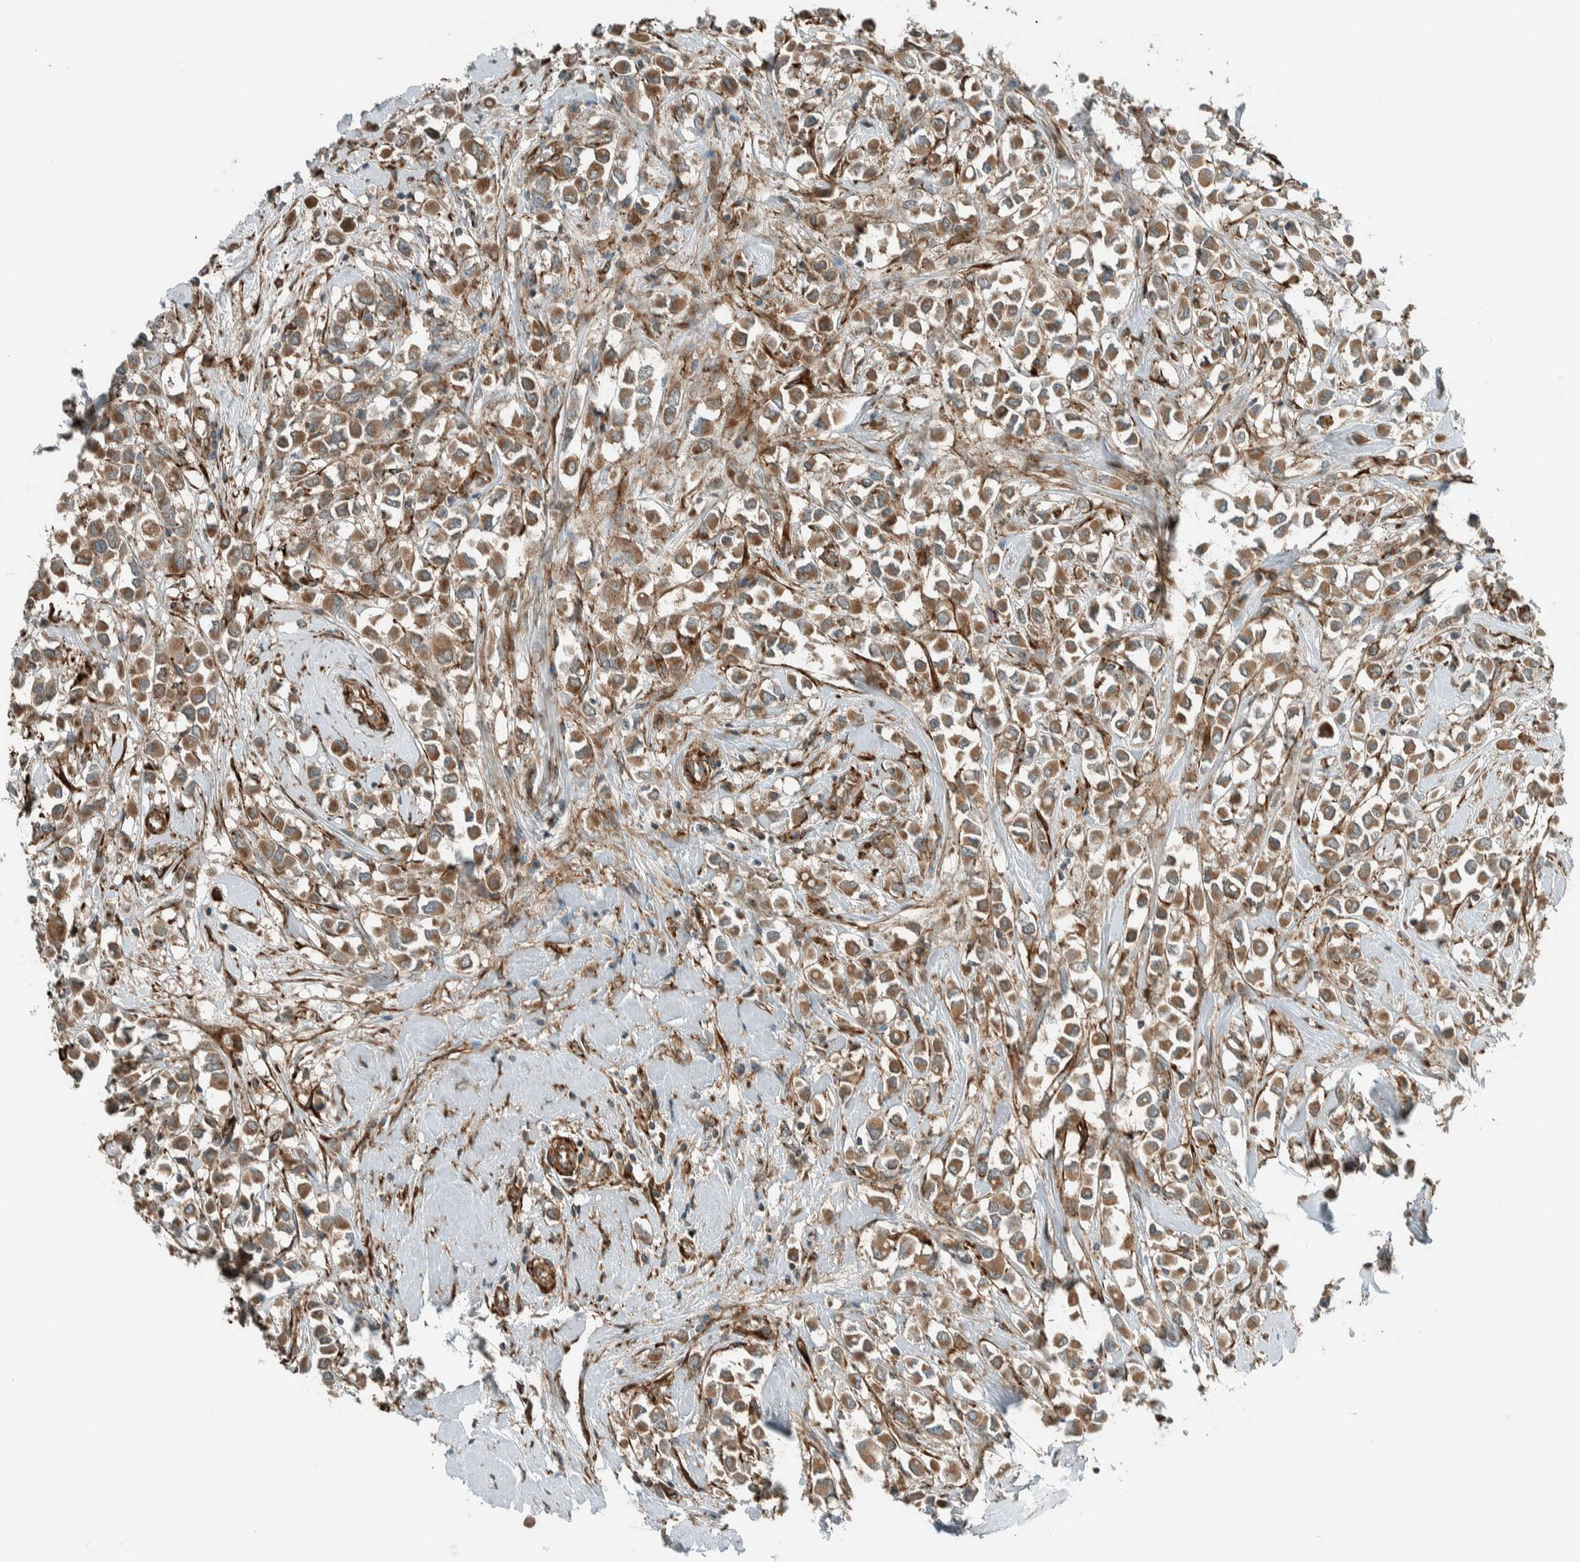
{"staining": {"intensity": "moderate", "quantity": ">75%", "location": "cytoplasmic/membranous"}, "tissue": "breast cancer", "cell_type": "Tumor cells", "image_type": "cancer", "snomed": [{"axis": "morphology", "description": "Duct carcinoma"}, {"axis": "topography", "description": "Breast"}], "caption": "Protein expression analysis of invasive ductal carcinoma (breast) reveals moderate cytoplasmic/membranous expression in approximately >75% of tumor cells.", "gene": "EXOC7", "patient": {"sex": "female", "age": 61}}